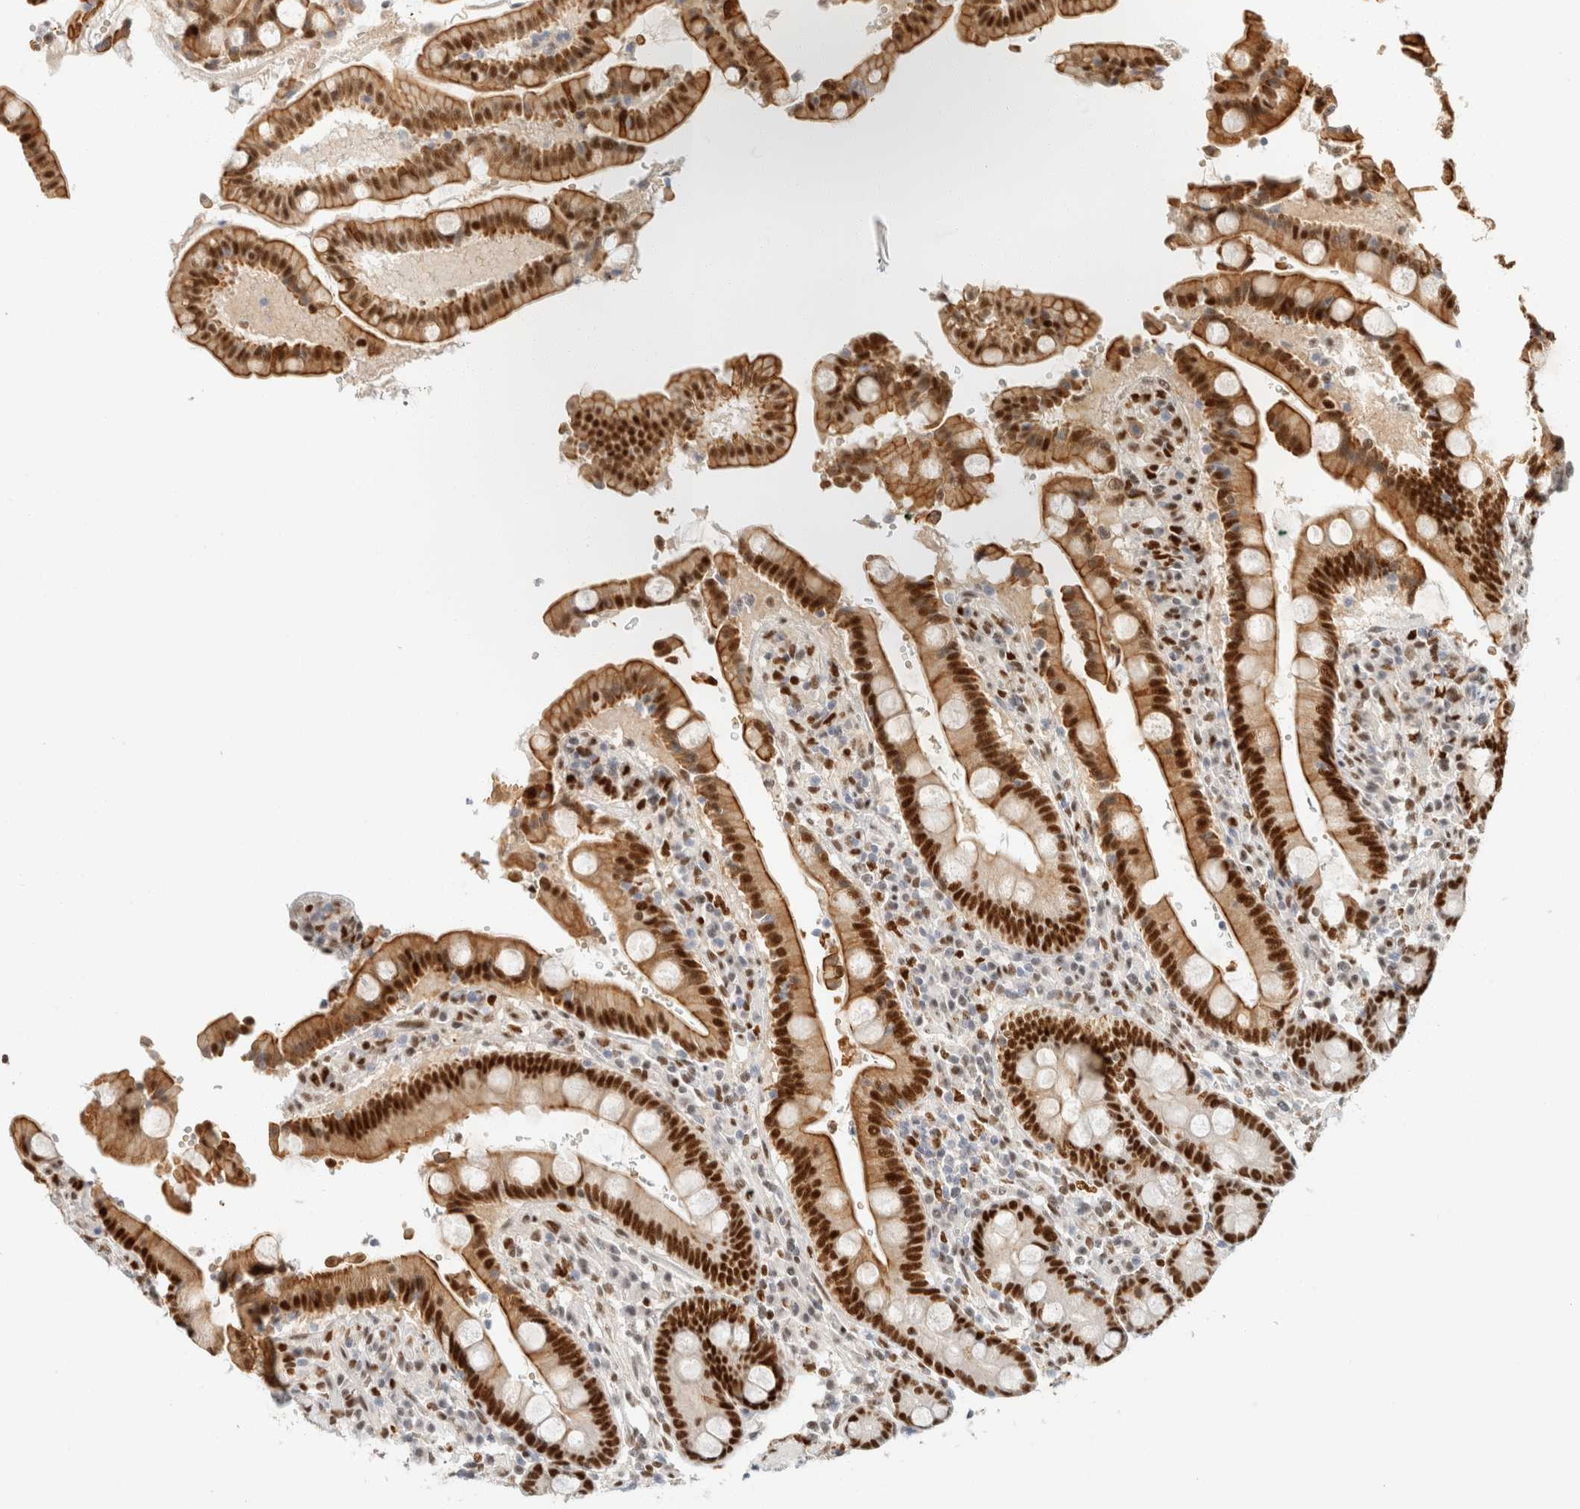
{"staining": {"intensity": "strong", "quantity": ">75%", "location": "cytoplasmic/membranous,nuclear"}, "tissue": "duodenum", "cell_type": "Glandular cells", "image_type": "normal", "snomed": [{"axis": "morphology", "description": "Normal tissue, NOS"}, {"axis": "topography", "description": "Small intestine, NOS"}], "caption": "The photomicrograph reveals immunohistochemical staining of normal duodenum. There is strong cytoplasmic/membranous,nuclear positivity is identified in about >75% of glandular cells. Using DAB (brown) and hematoxylin (blue) stains, captured at high magnification using brightfield microscopy.", "gene": "ZNF768", "patient": {"sex": "female", "age": 71}}